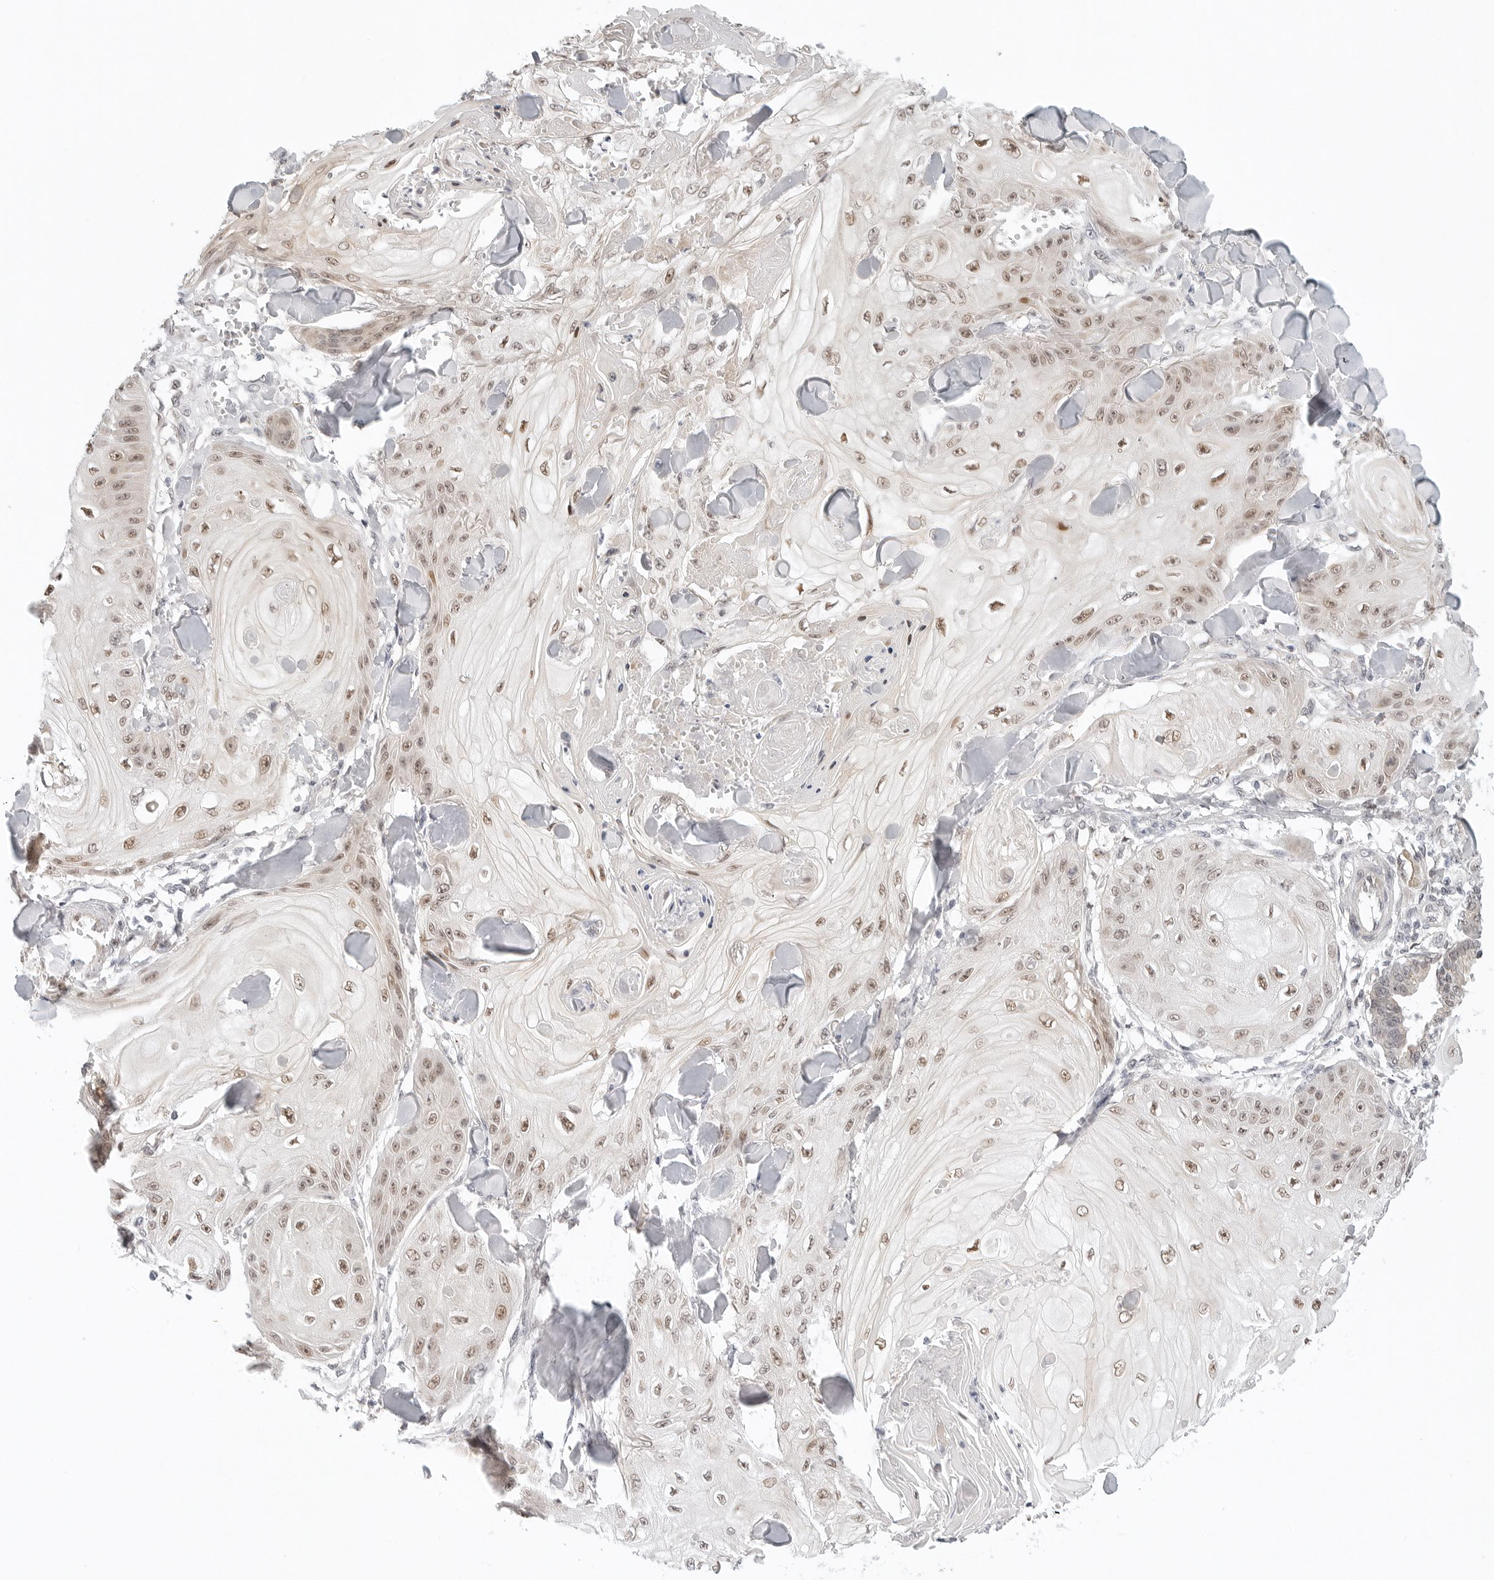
{"staining": {"intensity": "weak", "quantity": ">75%", "location": "nuclear"}, "tissue": "skin cancer", "cell_type": "Tumor cells", "image_type": "cancer", "snomed": [{"axis": "morphology", "description": "Squamous cell carcinoma, NOS"}, {"axis": "topography", "description": "Skin"}], "caption": "There is low levels of weak nuclear staining in tumor cells of skin cancer, as demonstrated by immunohistochemical staining (brown color).", "gene": "TSEN2", "patient": {"sex": "male", "age": 74}}